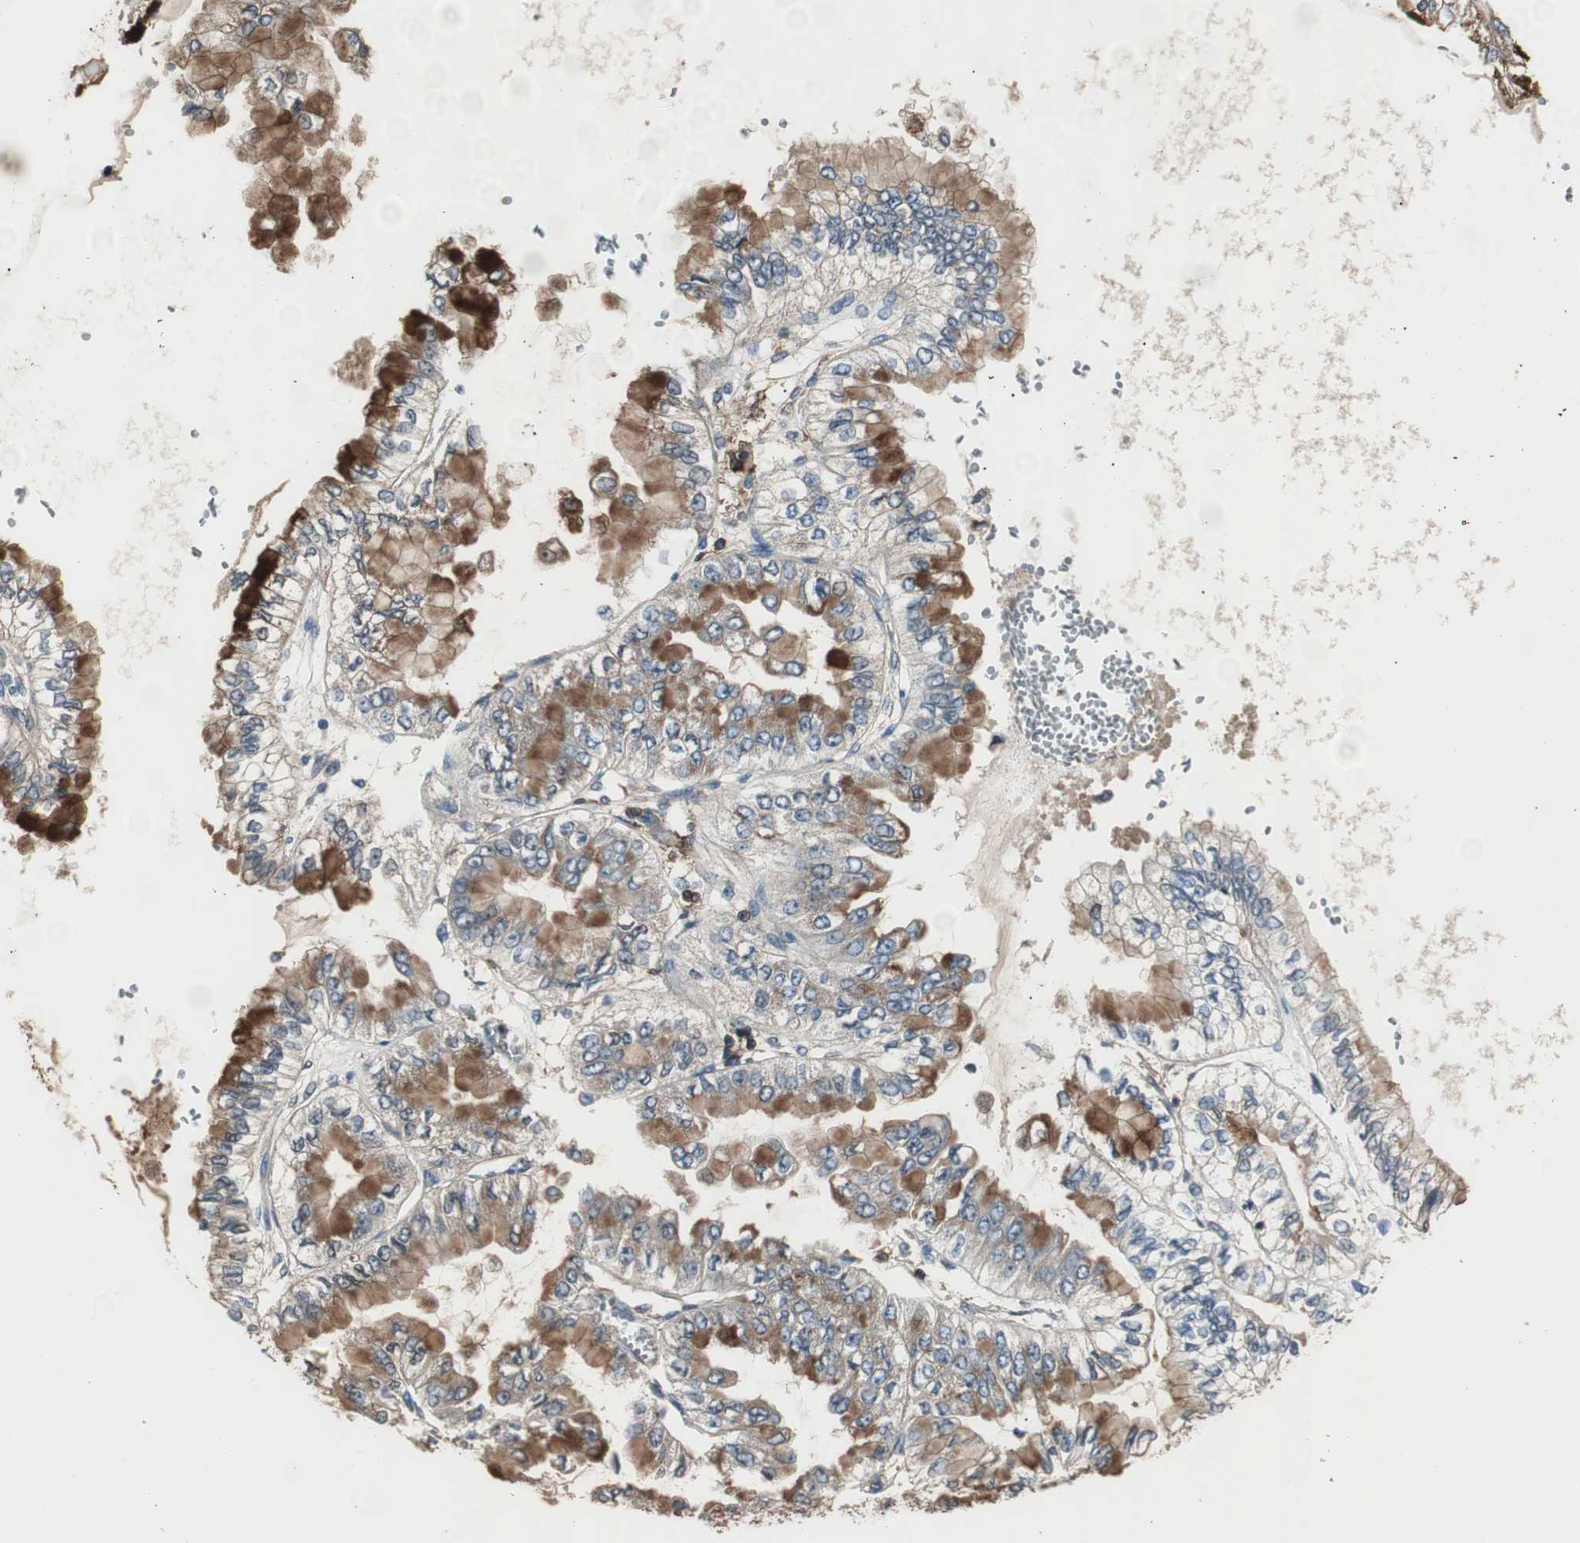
{"staining": {"intensity": "strong", "quantity": "25%-75%", "location": "cytoplasmic/membranous"}, "tissue": "liver cancer", "cell_type": "Tumor cells", "image_type": "cancer", "snomed": [{"axis": "morphology", "description": "Cholangiocarcinoma"}, {"axis": "topography", "description": "Liver"}], "caption": "Tumor cells demonstrate high levels of strong cytoplasmic/membranous staining in approximately 25%-75% of cells in human liver cancer. The staining is performed using DAB brown chromogen to label protein expression. The nuclei are counter-stained blue using hematoxylin.", "gene": "B2M", "patient": {"sex": "female", "age": 79}}